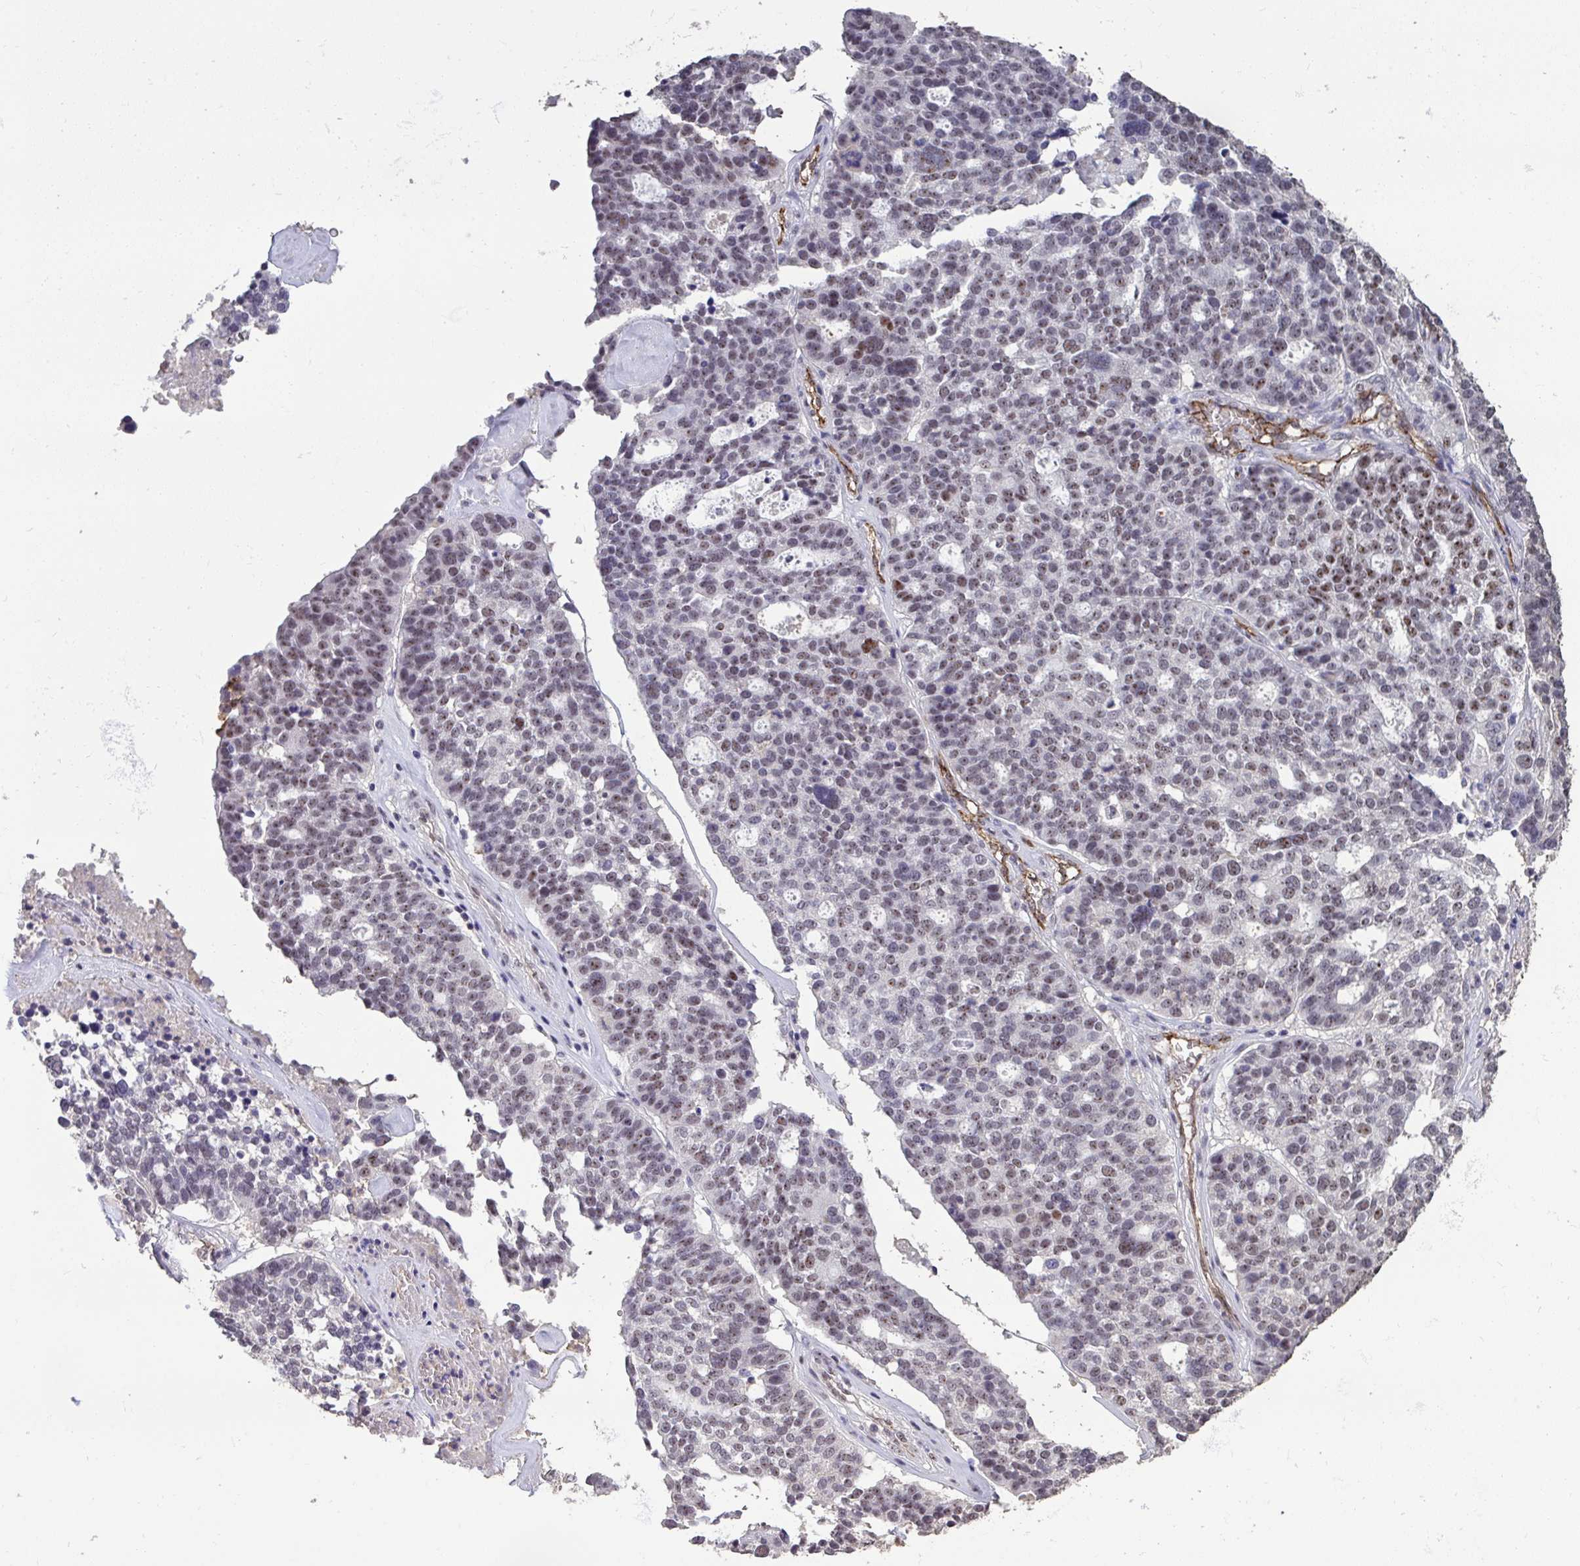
{"staining": {"intensity": "weak", "quantity": ">75%", "location": "nuclear"}, "tissue": "ovarian cancer", "cell_type": "Tumor cells", "image_type": "cancer", "snomed": [{"axis": "morphology", "description": "Cystadenocarcinoma, serous, NOS"}, {"axis": "topography", "description": "Ovary"}], "caption": "Ovarian cancer (serous cystadenocarcinoma) stained with DAB (3,3'-diaminobenzidine) IHC displays low levels of weak nuclear staining in about >75% of tumor cells.", "gene": "SENP3", "patient": {"sex": "female", "age": 59}}